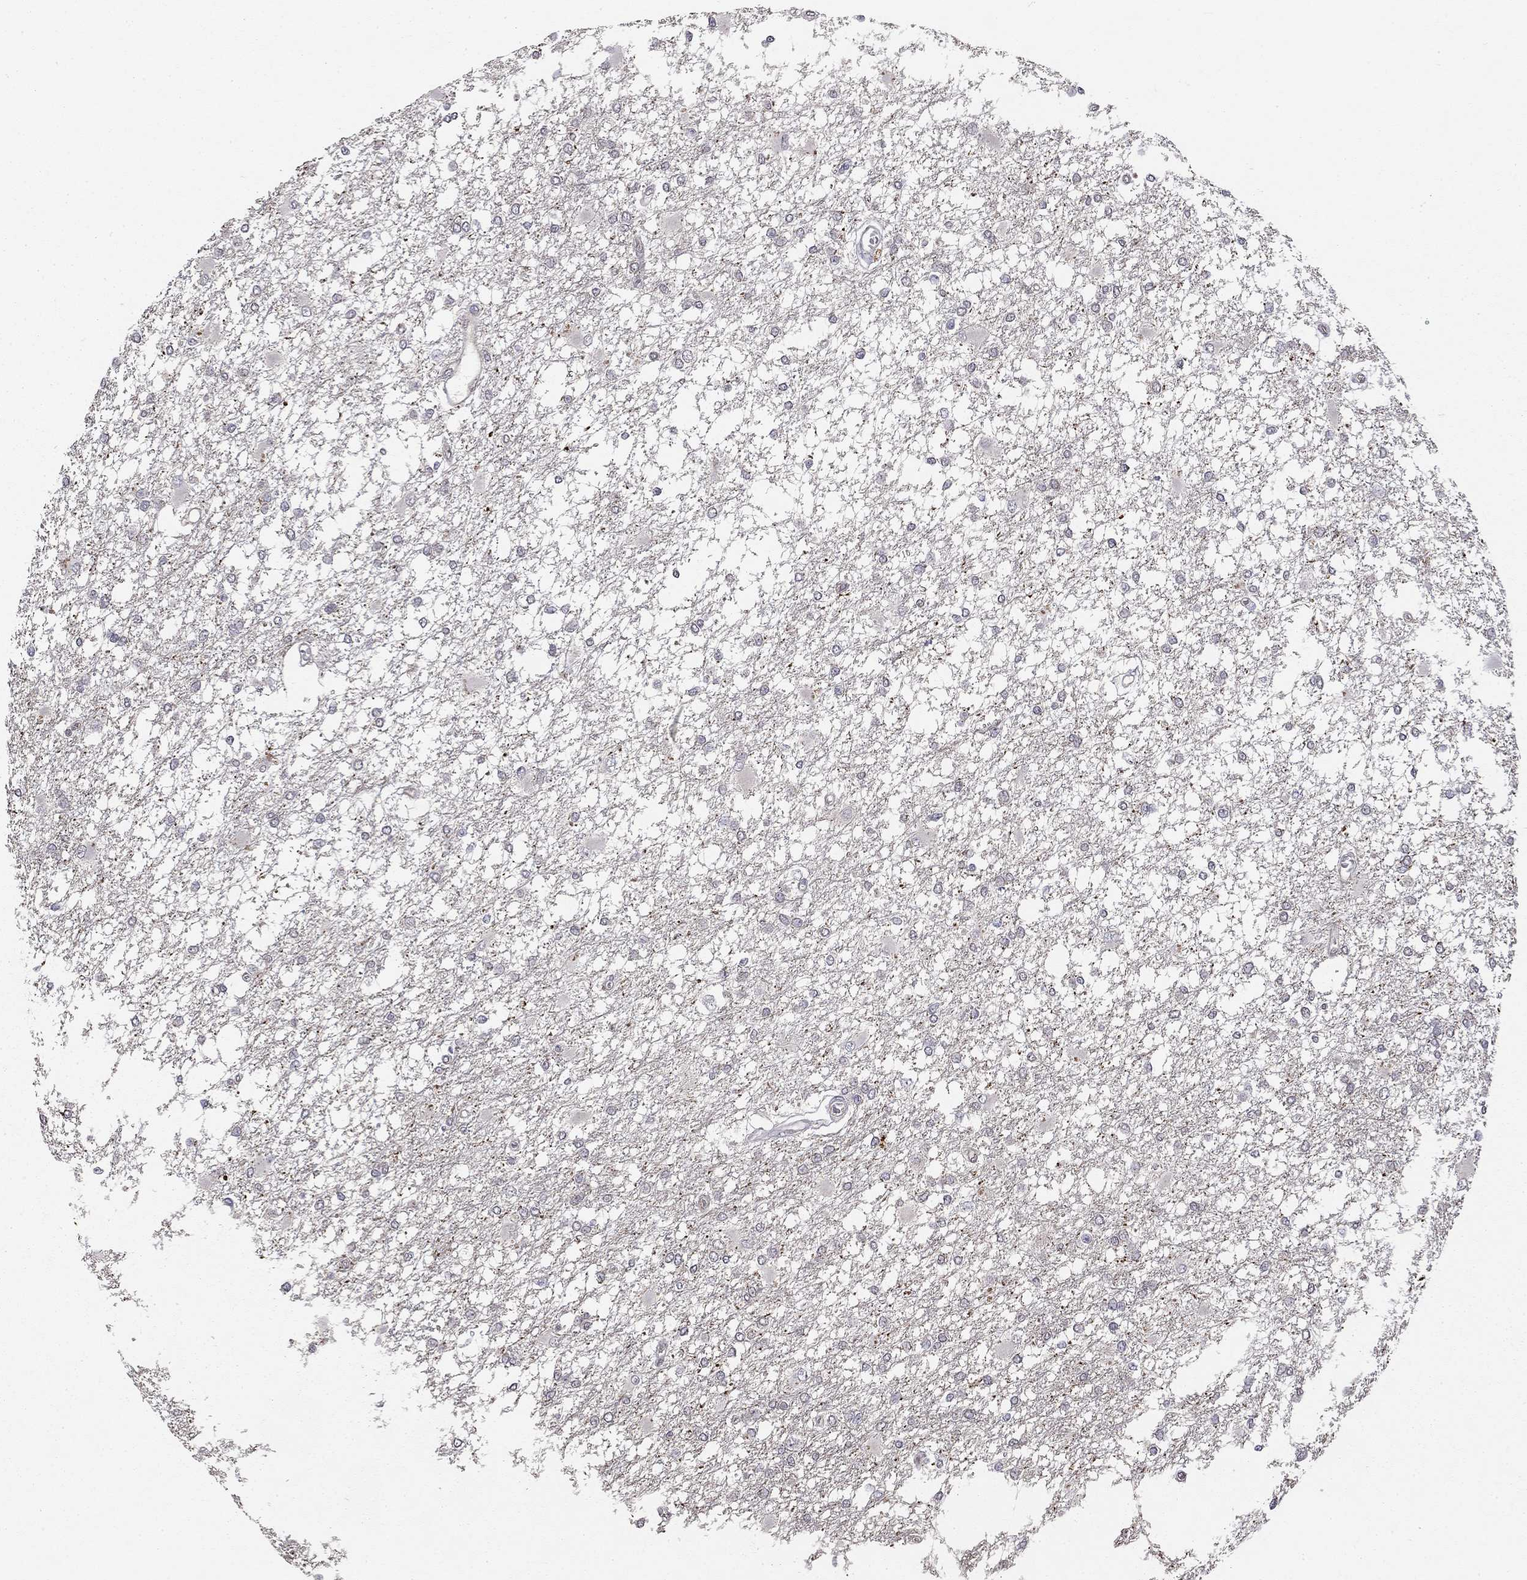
{"staining": {"intensity": "negative", "quantity": "none", "location": "none"}, "tissue": "glioma", "cell_type": "Tumor cells", "image_type": "cancer", "snomed": [{"axis": "morphology", "description": "Glioma, malignant, High grade"}, {"axis": "topography", "description": "Cerebral cortex"}], "caption": "DAB (3,3'-diaminobenzidine) immunohistochemical staining of human high-grade glioma (malignant) shows no significant expression in tumor cells. (DAB IHC with hematoxylin counter stain).", "gene": "STXBP6", "patient": {"sex": "male", "age": 79}}